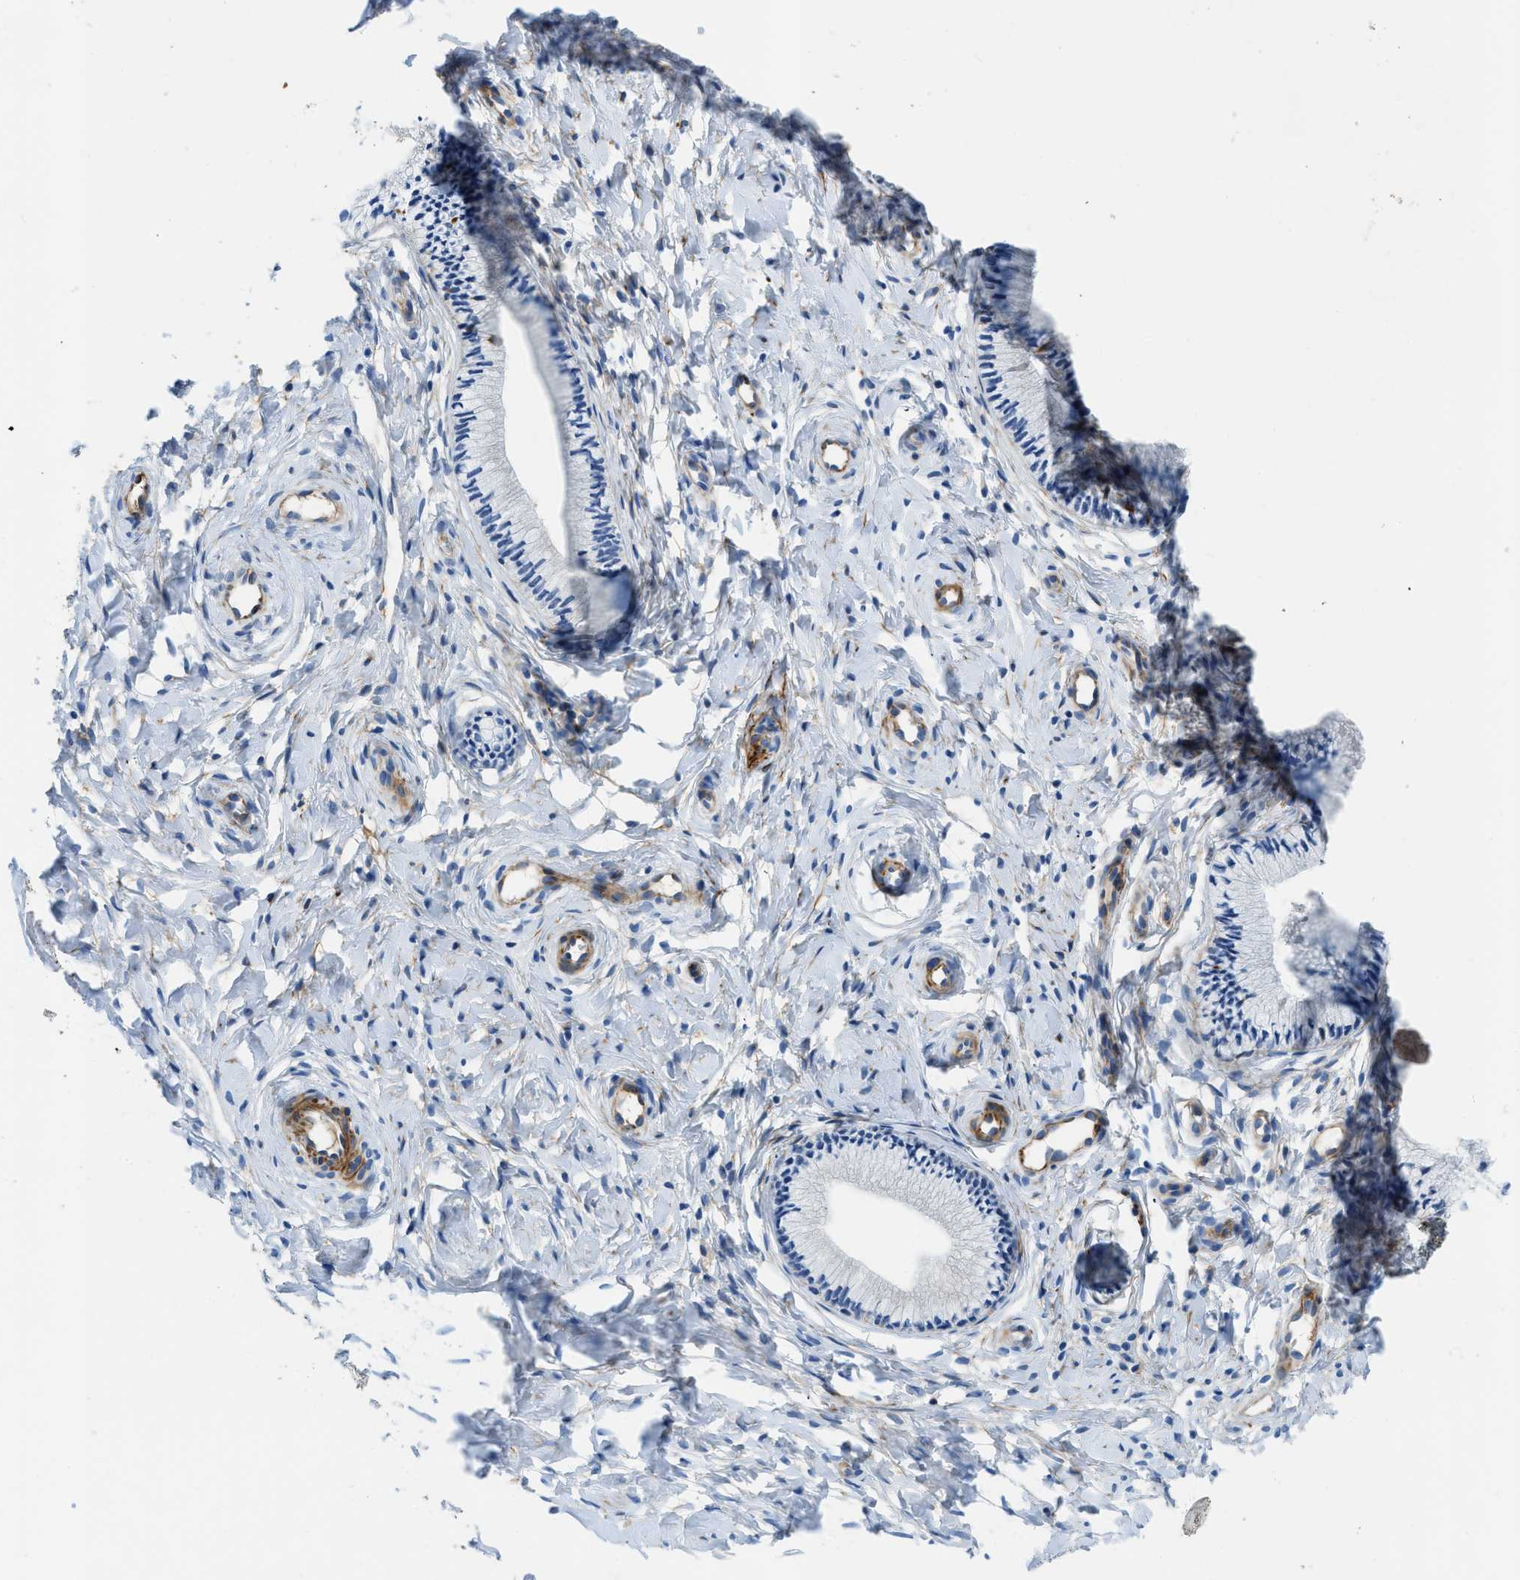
{"staining": {"intensity": "negative", "quantity": "none", "location": "none"}, "tissue": "cervix", "cell_type": "Glandular cells", "image_type": "normal", "snomed": [{"axis": "morphology", "description": "Normal tissue, NOS"}, {"axis": "topography", "description": "Cervix"}], "caption": "The histopathology image shows no significant positivity in glandular cells of cervix.", "gene": "XCR1", "patient": {"sex": "female", "age": 39}}